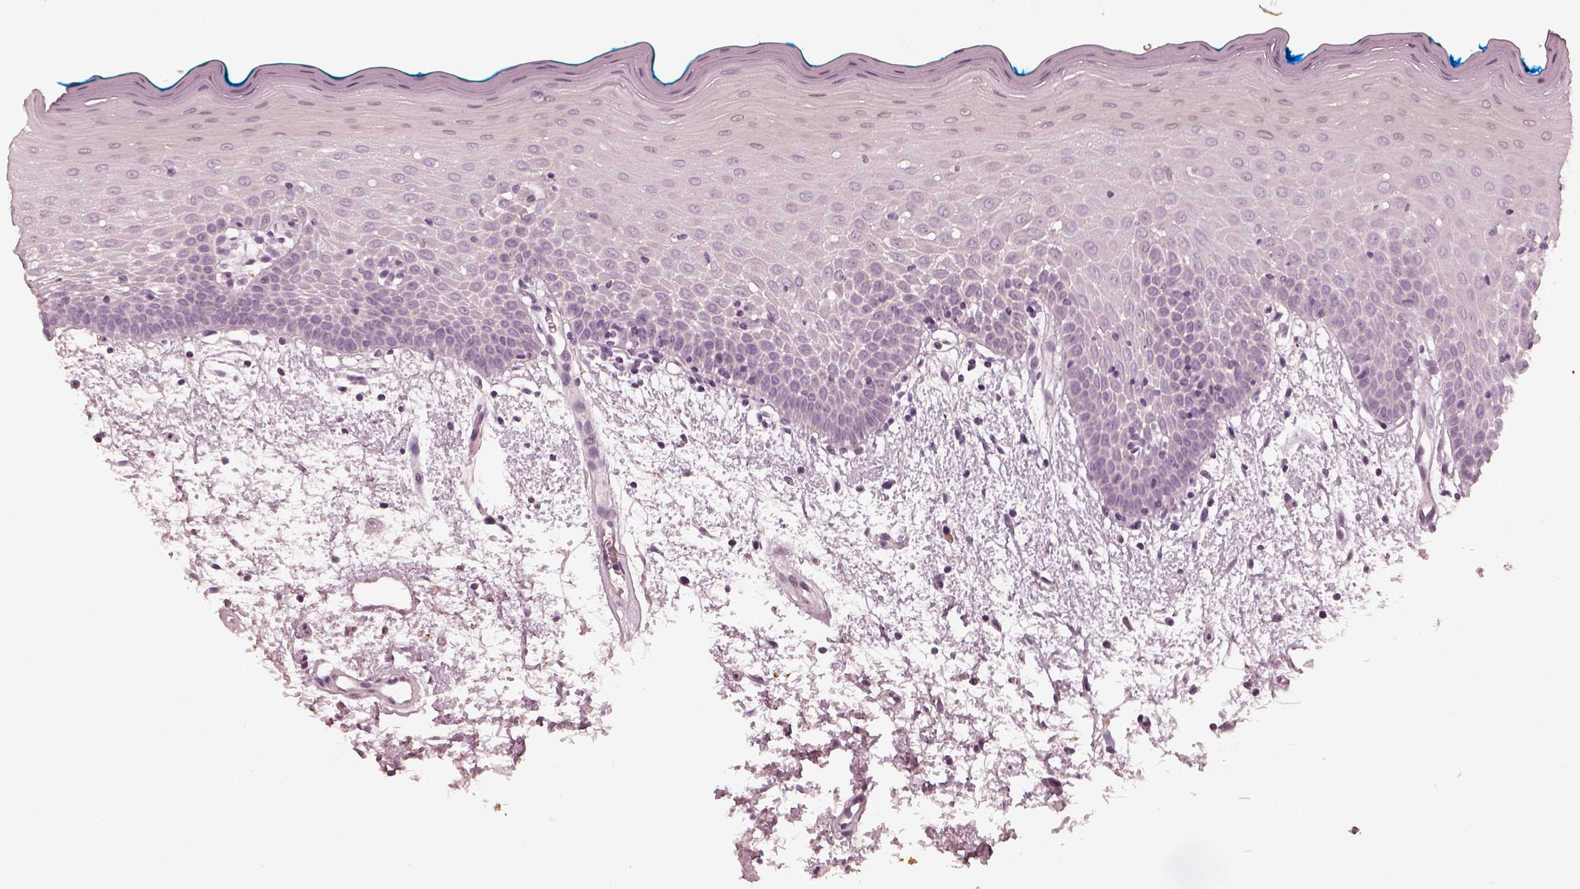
{"staining": {"intensity": "negative", "quantity": "none", "location": "none"}, "tissue": "oral mucosa", "cell_type": "Squamous epithelial cells", "image_type": "normal", "snomed": [{"axis": "morphology", "description": "Normal tissue, NOS"}, {"axis": "morphology", "description": "Squamous cell carcinoma, NOS"}, {"axis": "topography", "description": "Oral tissue"}, {"axis": "topography", "description": "Head-Neck"}], "caption": "Immunohistochemistry of unremarkable human oral mucosa displays no staining in squamous epithelial cells. The staining is performed using DAB brown chromogen with nuclei counter-stained in using hematoxylin.", "gene": "ADRB3", "patient": {"sex": "female", "age": 75}}